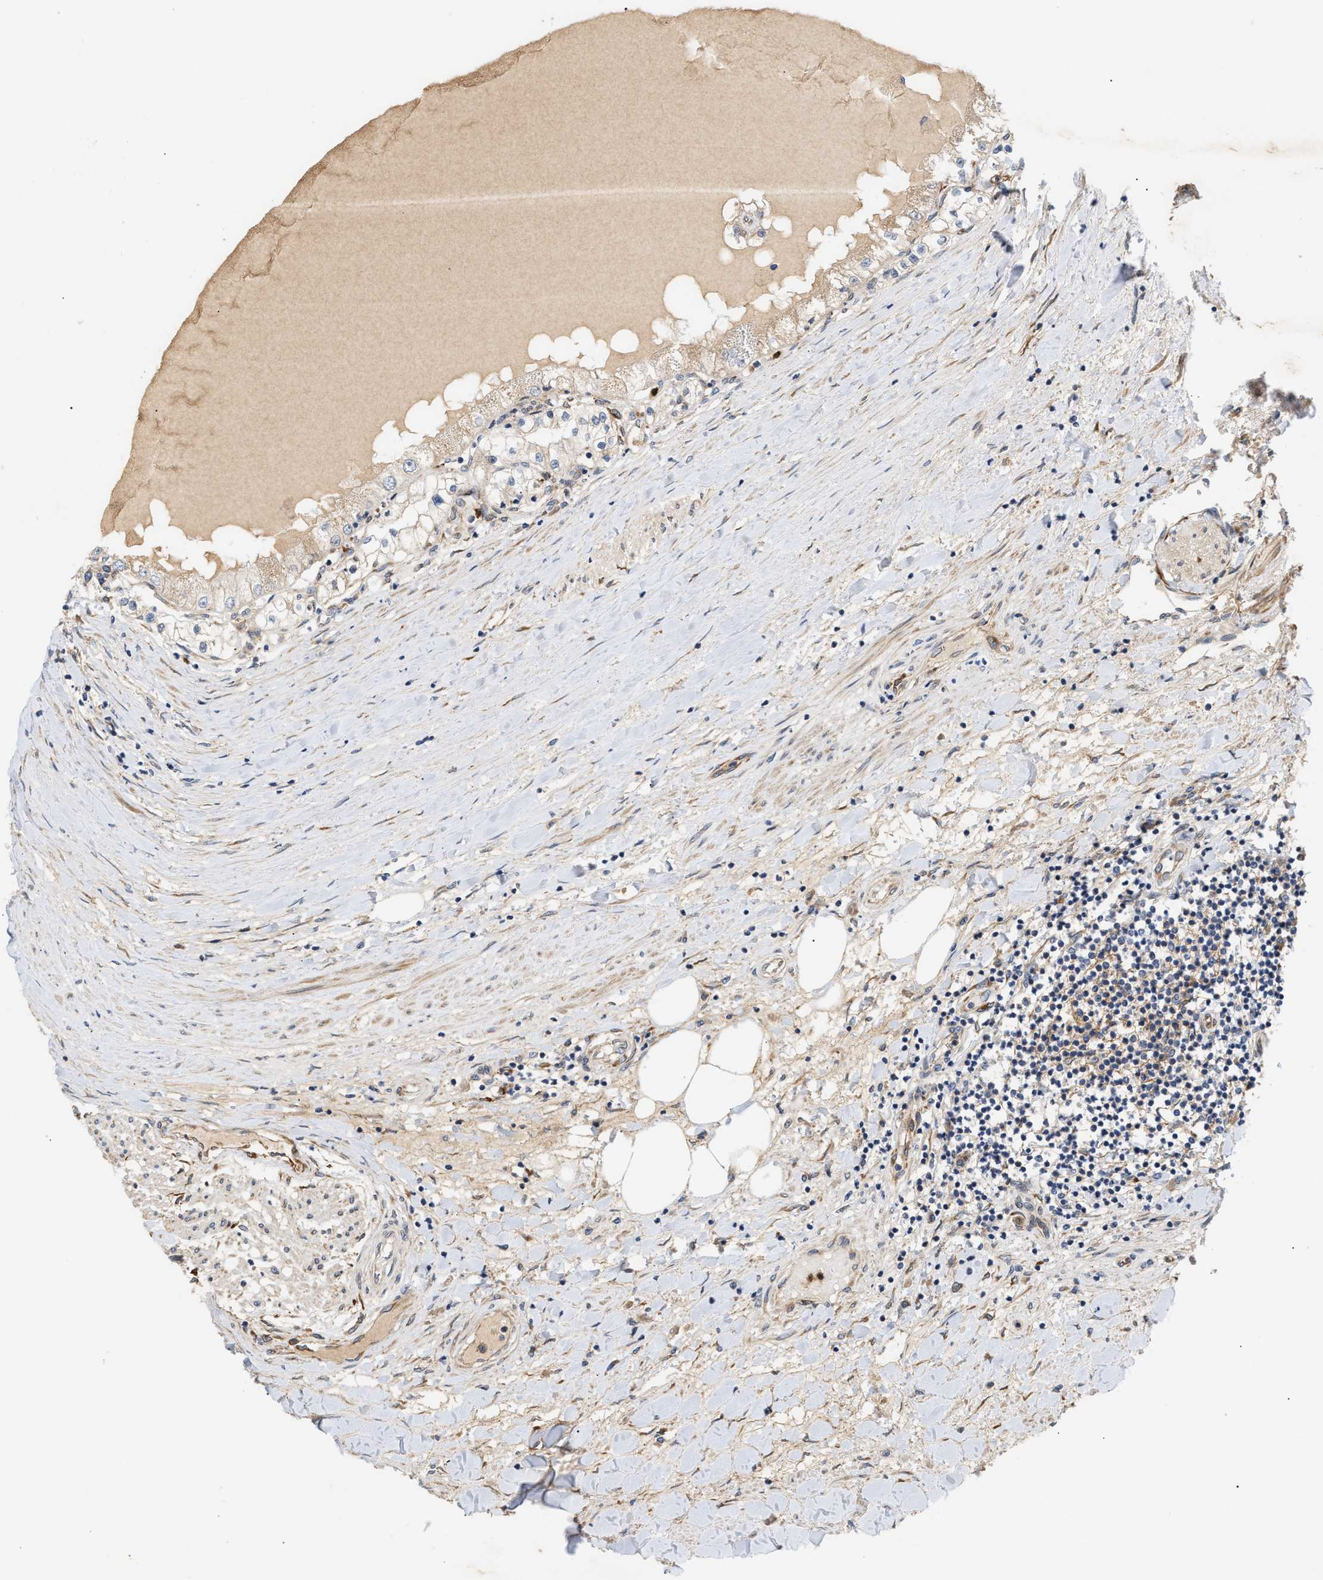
{"staining": {"intensity": "weak", "quantity": "<25%", "location": "cytoplasmic/membranous"}, "tissue": "renal cancer", "cell_type": "Tumor cells", "image_type": "cancer", "snomed": [{"axis": "morphology", "description": "Adenocarcinoma, NOS"}, {"axis": "topography", "description": "Kidney"}], "caption": "High magnification brightfield microscopy of renal adenocarcinoma stained with DAB (brown) and counterstained with hematoxylin (blue): tumor cells show no significant expression.", "gene": "PLCD1", "patient": {"sex": "male", "age": 68}}